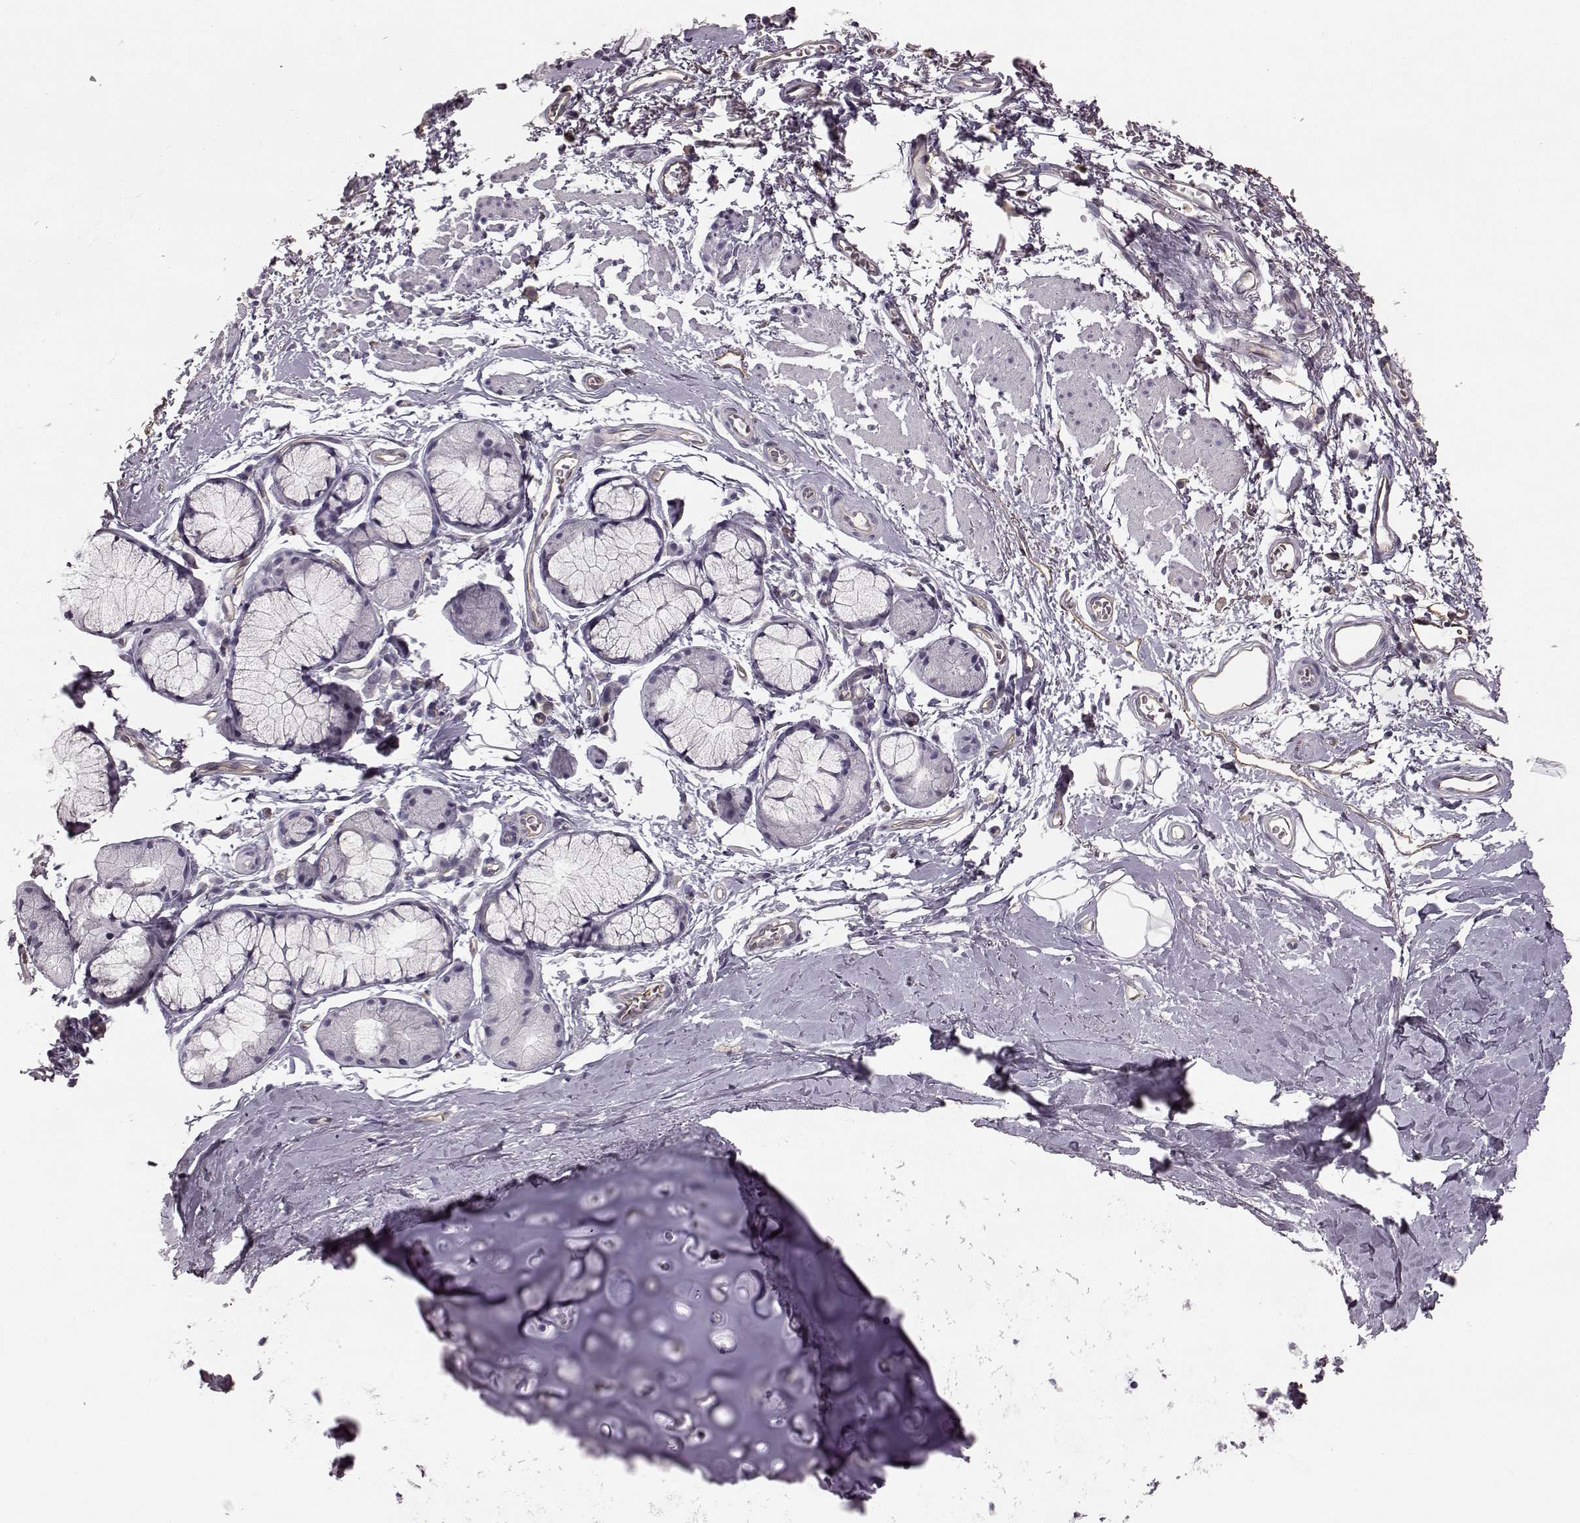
{"staining": {"intensity": "negative", "quantity": "none", "location": "none"}, "tissue": "adipose tissue", "cell_type": "Adipocytes", "image_type": "normal", "snomed": [{"axis": "morphology", "description": "Normal tissue, NOS"}, {"axis": "topography", "description": "Cartilage tissue"}, {"axis": "topography", "description": "Bronchus"}], "caption": "IHC photomicrograph of normal adipose tissue: adipose tissue stained with DAB (3,3'-diaminobenzidine) demonstrates no significant protein positivity in adipocytes.", "gene": "EIF4E1B", "patient": {"sex": "female", "age": 79}}